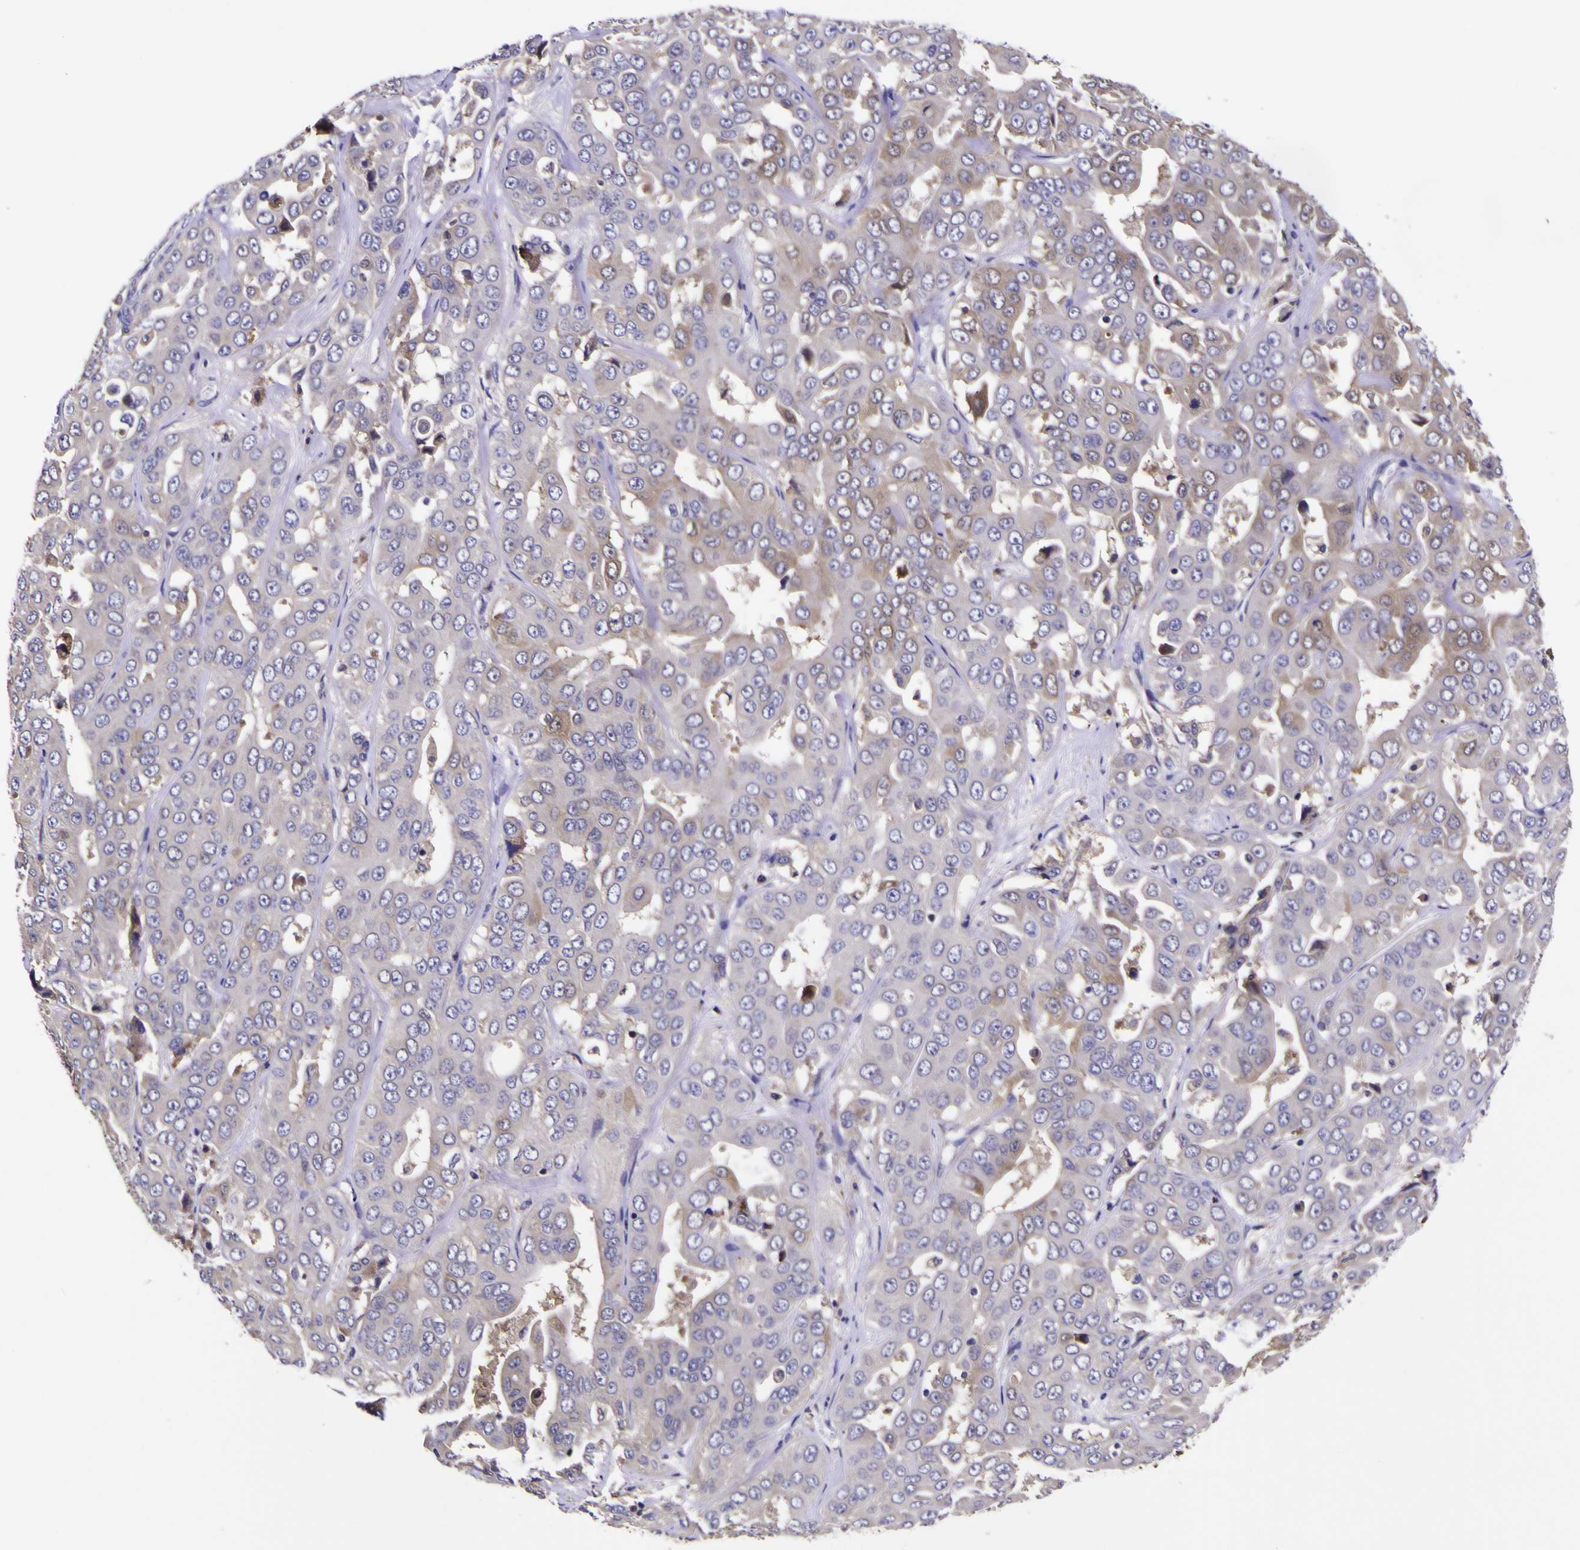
{"staining": {"intensity": "negative", "quantity": "none", "location": "none"}, "tissue": "liver cancer", "cell_type": "Tumor cells", "image_type": "cancer", "snomed": [{"axis": "morphology", "description": "Cholangiocarcinoma"}, {"axis": "topography", "description": "Liver"}], "caption": "DAB immunohistochemical staining of human liver cancer reveals no significant expression in tumor cells.", "gene": "MAPK14", "patient": {"sex": "female", "age": 52}}